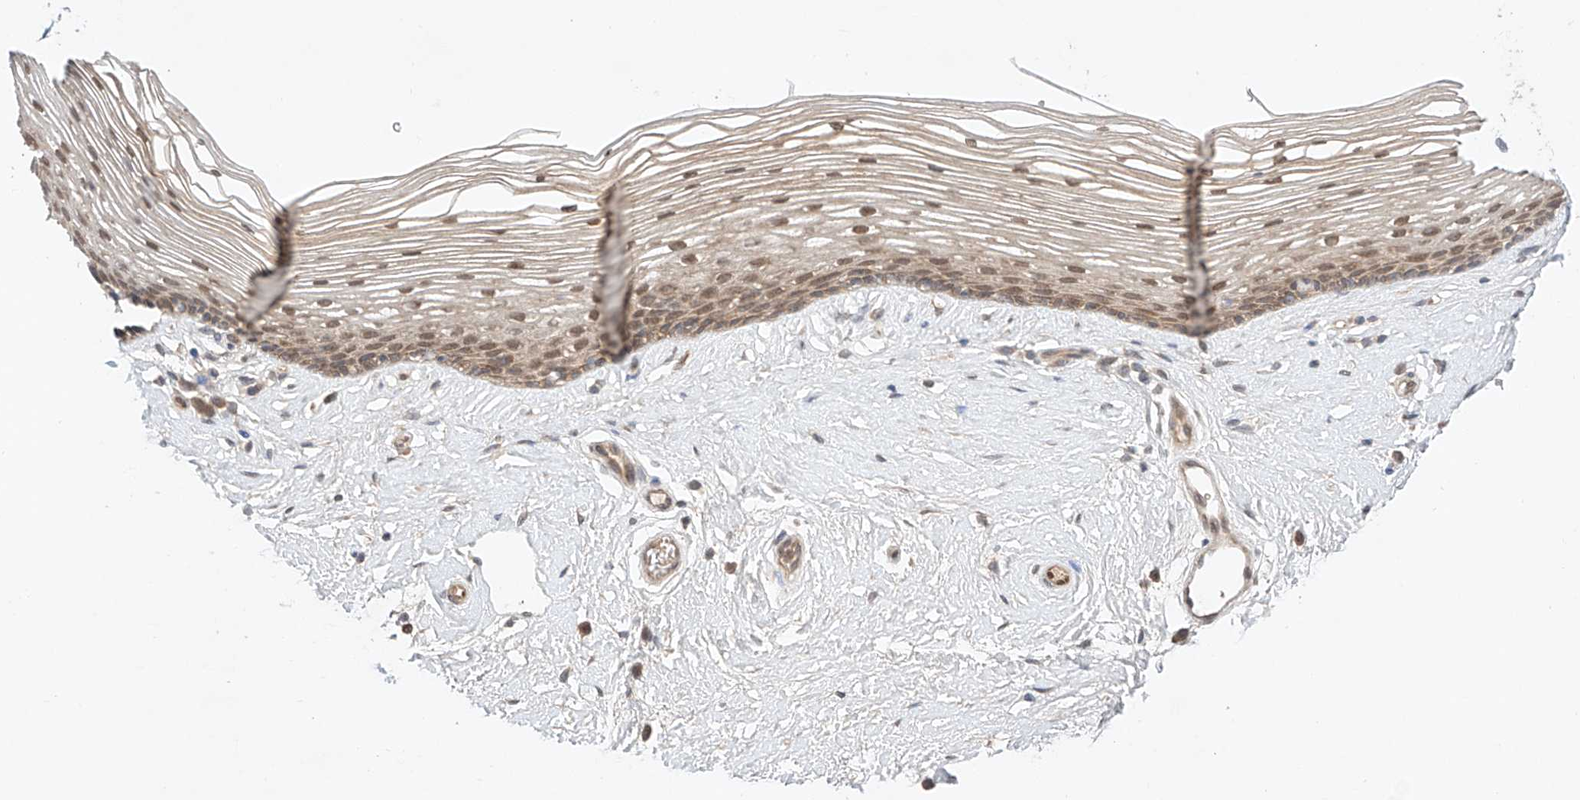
{"staining": {"intensity": "moderate", "quantity": "25%-75%", "location": "cytoplasmic/membranous,nuclear"}, "tissue": "vagina", "cell_type": "Squamous epithelial cells", "image_type": "normal", "snomed": [{"axis": "morphology", "description": "Normal tissue, NOS"}, {"axis": "topography", "description": "Vagina"}], "caption": "A brown stain labels moderate cytoplasmic/membranous,nuclear staining of a protein in squamous epithelial cells of unremarkable vagina.", "gene": "ZNF124", "patient": {"sex": "female", "age": 46}}